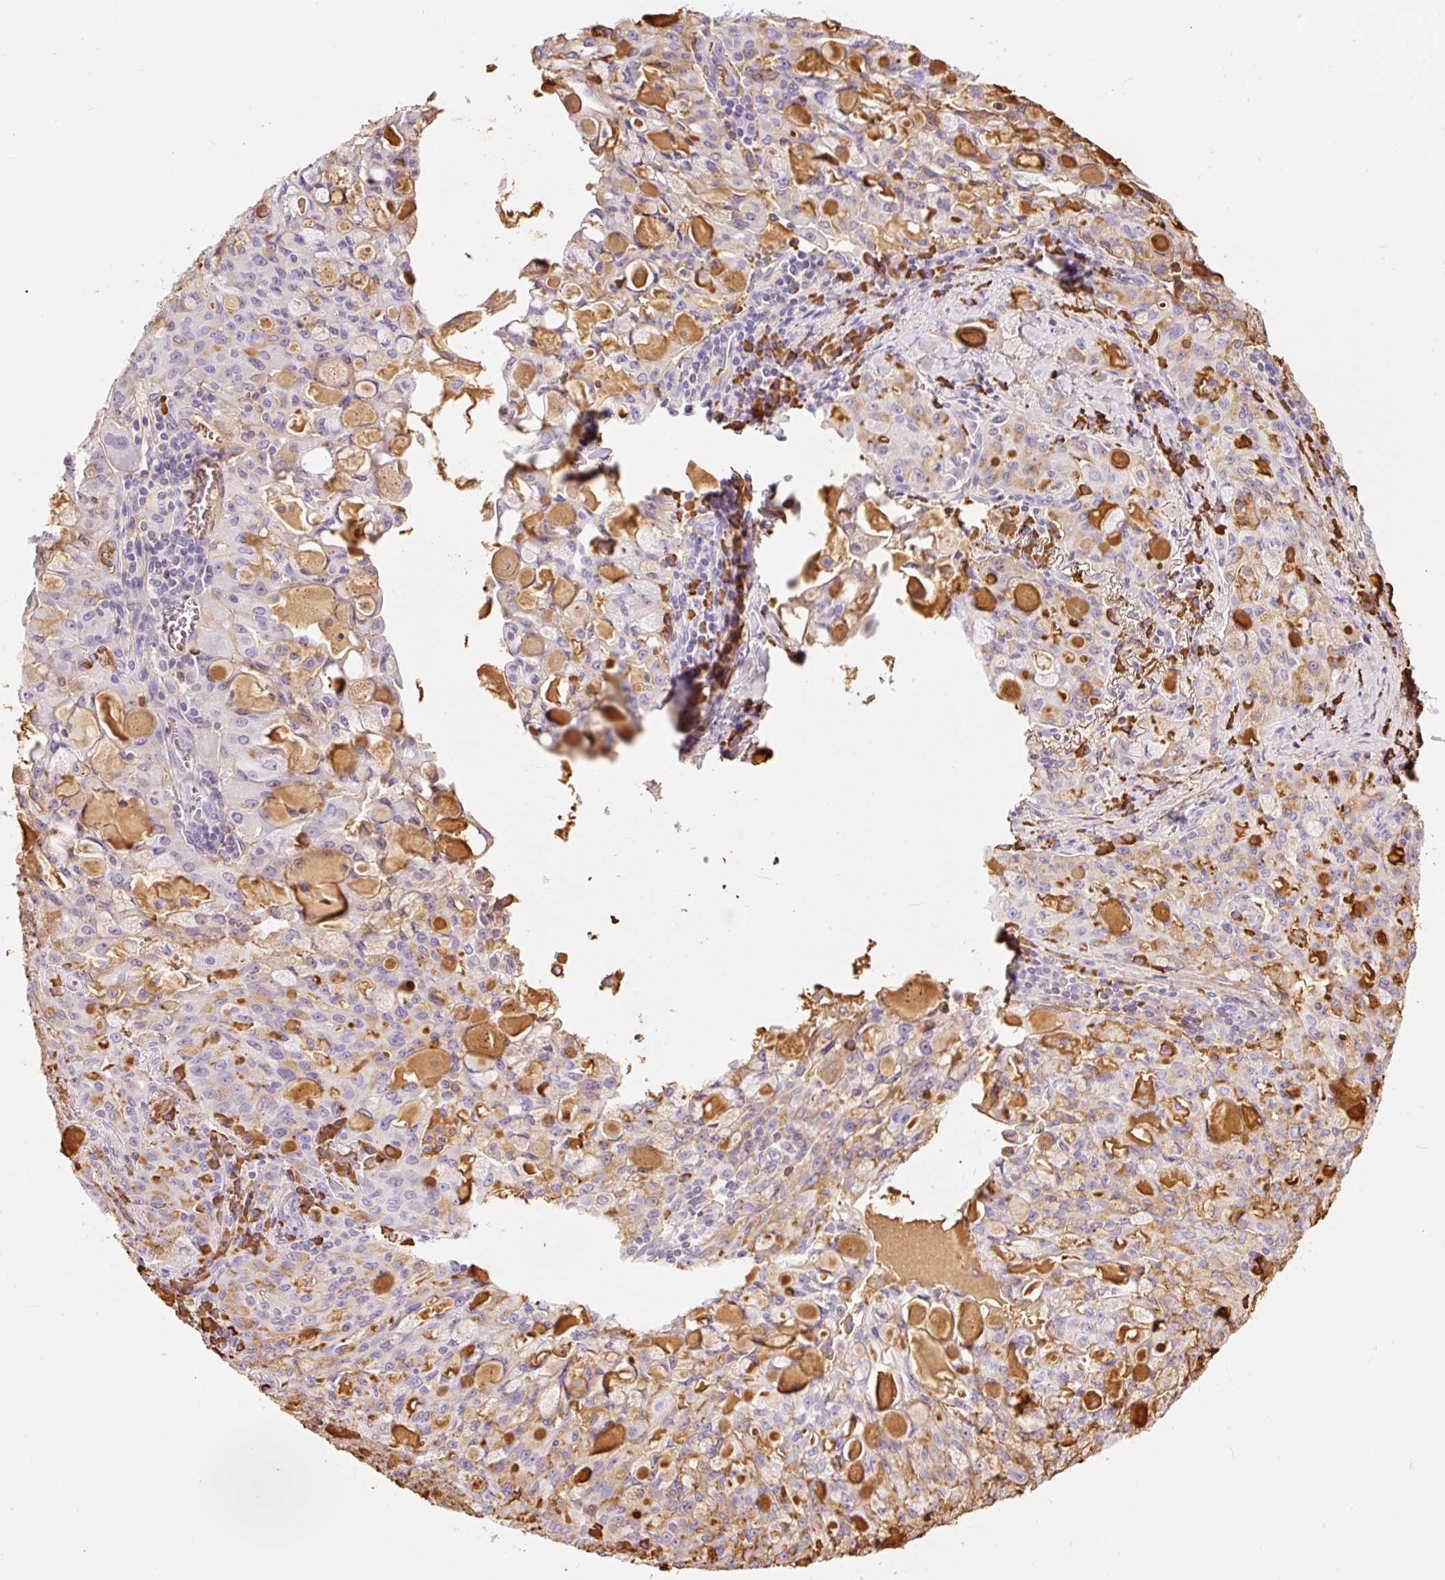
{"staining": {"intensity": "negative", "quantity": "none", "location": "none"}, "tissue": "lung cancer", "cell_type": "Tumor cells", "image_type": "cancer", "snomed": [{"axis": "morphology", "description": "Adenocarcinoma, NOS"}, {"axis": "topography", "description": "Lung"}], "caption": "IHC histopathology image of lung cancer (adenocarcinoma) stained for a protein (brown), which demonstrates no staining in tumor cells. The staining was performed using DAB to visualize the protein expression in brown, while the nuclei were stained in blue with hematoxylin (Magnification: 20x).", "gene": "PRPF38B", "patient": {"sex": "female", "age": 44}}